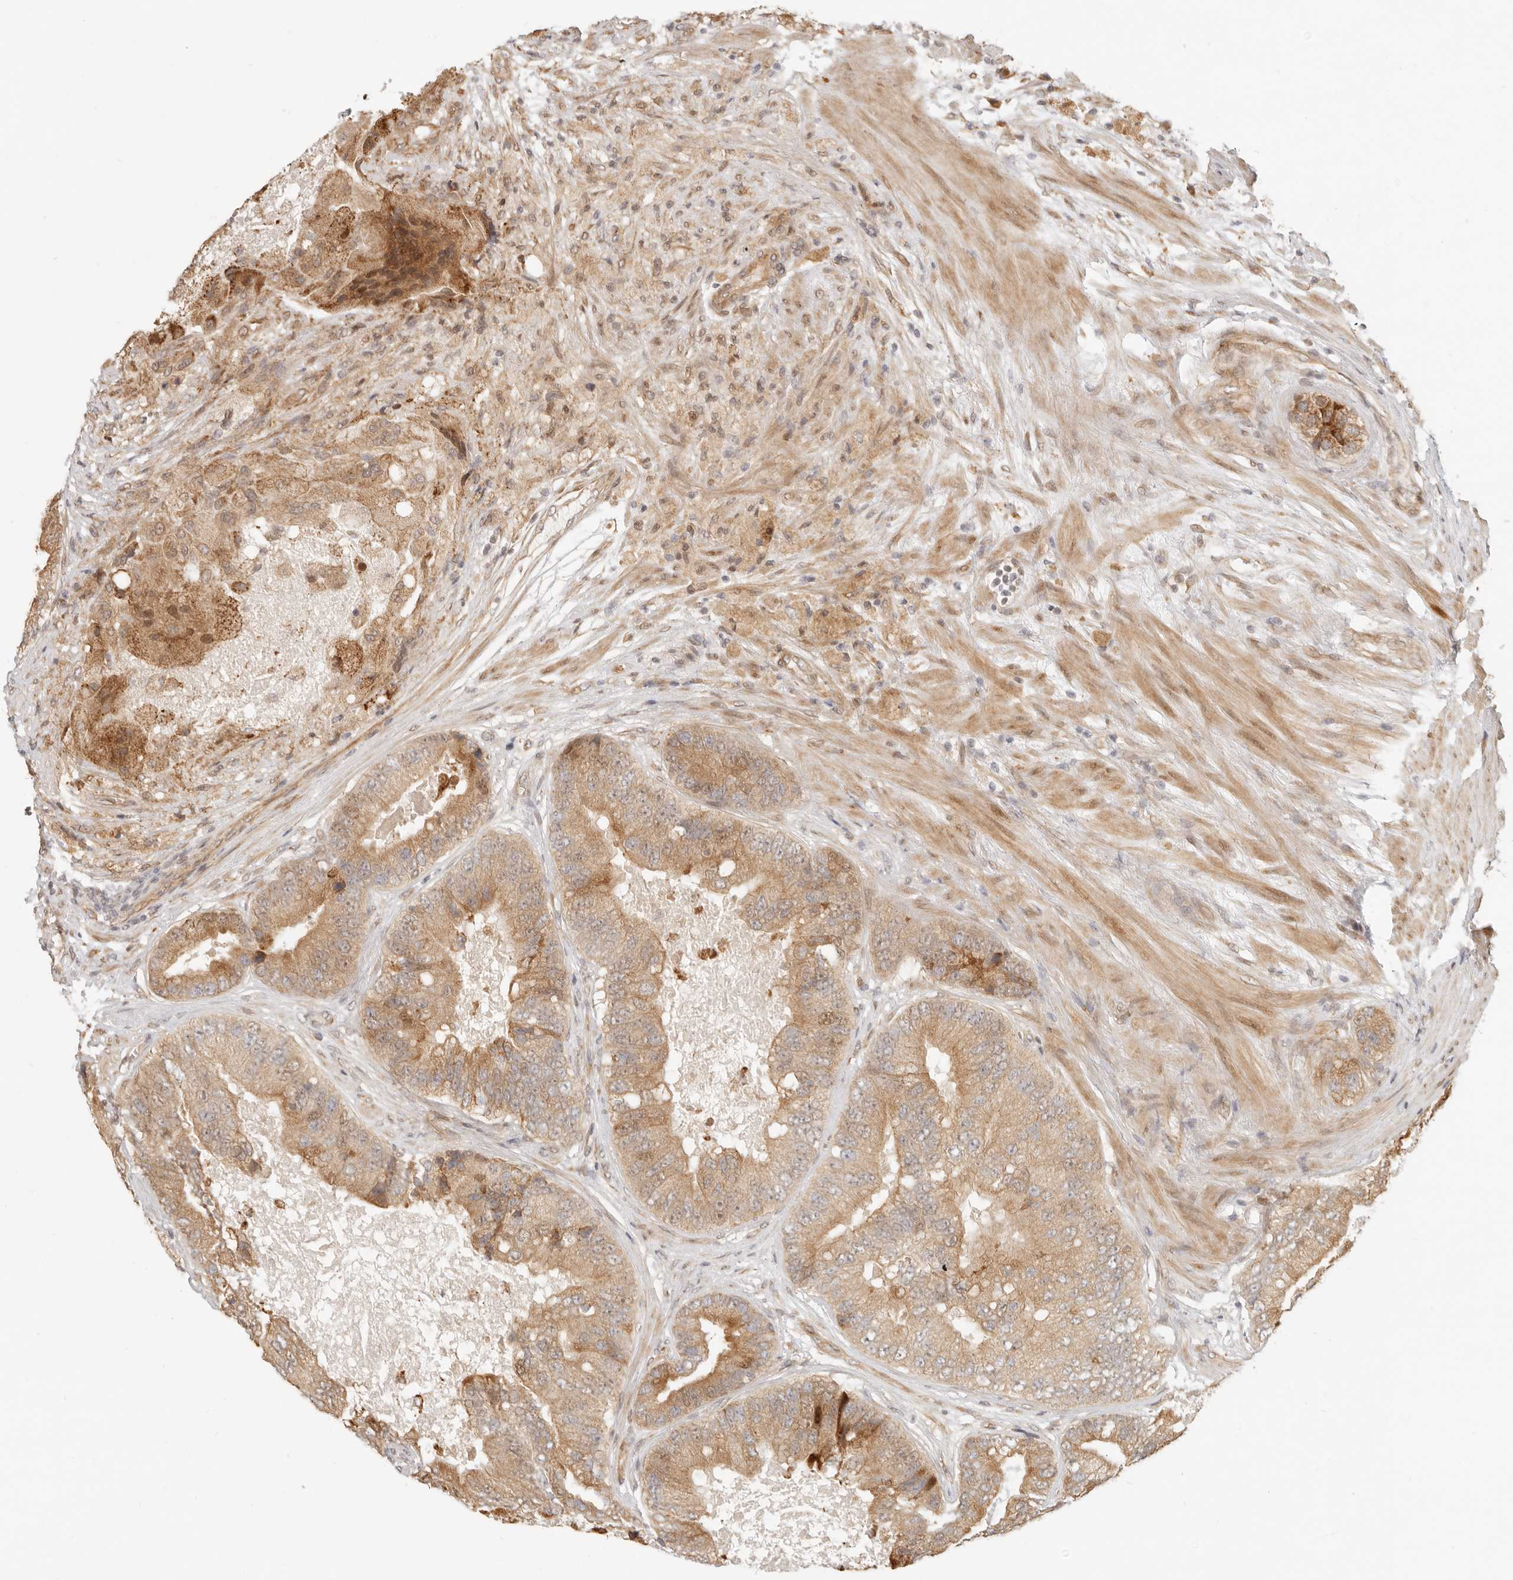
{"staining": {"intensity": "moderate", "quantity": ">75%", "location": "cytoplasmic/membranous"}, "tissue": "prostate cancer", "cell_type": "Tumor cells", "image_type": "cancer", "snomed": [{"axis": "morphology", "description": "Adenocarcinoma, High grade"}, {"axis": "topography", "description": "Prostate"}], "caption": "This is a micrograph of immunohistochemistry (IHC) staining of adenocarcinoma (high-grade) (prostate), which shows moderate expression in the cytoplasmic/membranous of tumor cells.", "gene": "TUFT1", "patient": {"sex": "male", "age": 70}}